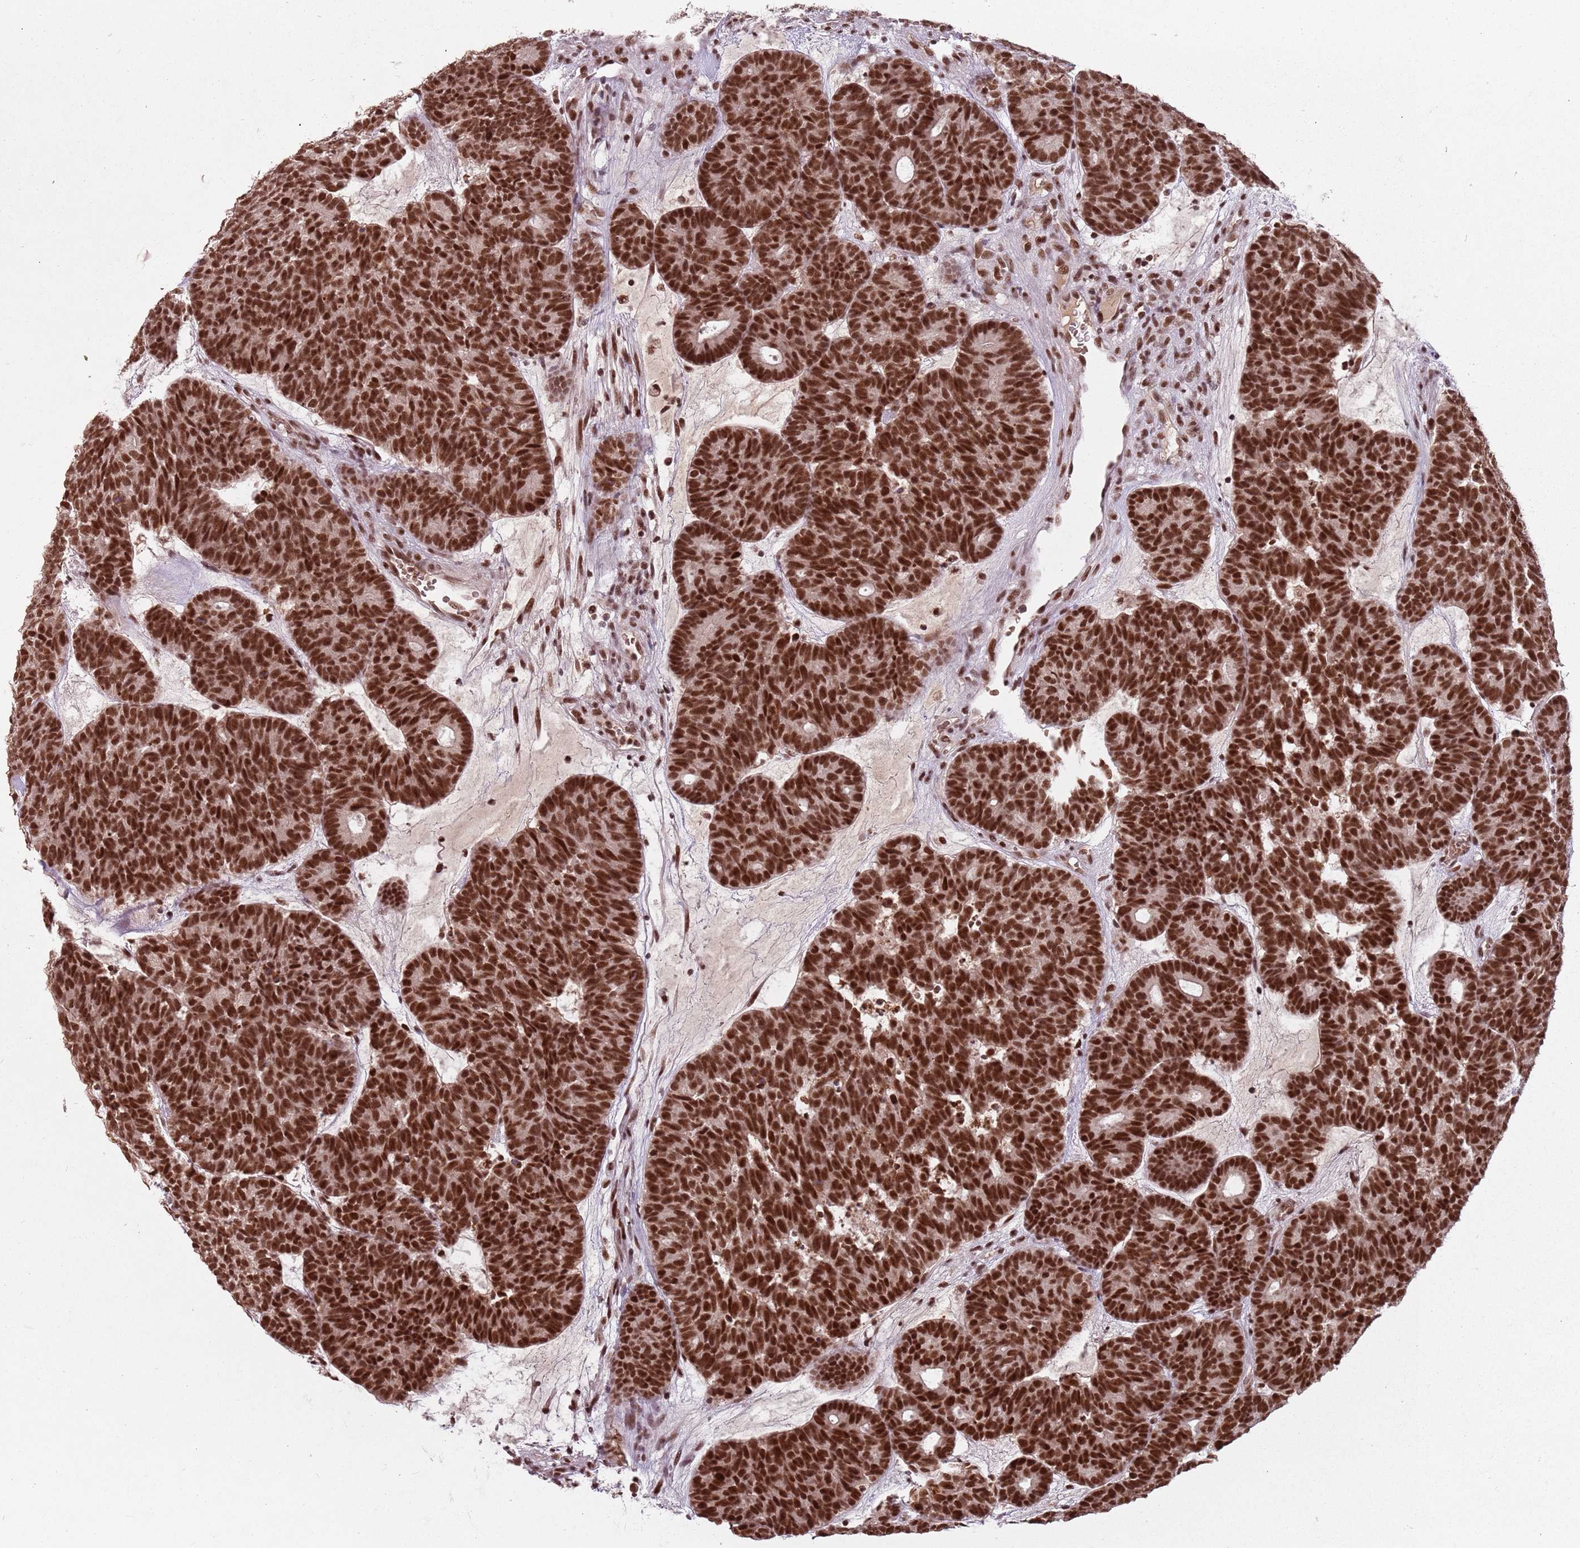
{"staining": {"intensity": "strong", "quantity": ">75%", "location": "nuclear"}, "tissue": "head and neck cancer", "cell_type": "Tumor cells", "image_type": "cancer", "snomed": [{"axis": "morphology", "description": "Adenocarcinoma, NOS"}, {"axis": "topography", "description": "Head-Neck"}], "caption": "Adenocarcinoma (head and neck) stained for a protein displays strong nuclear positivity in tumor cells.", "gene": "NCBP1", "patient": {"sex": "female", "age": 81}}